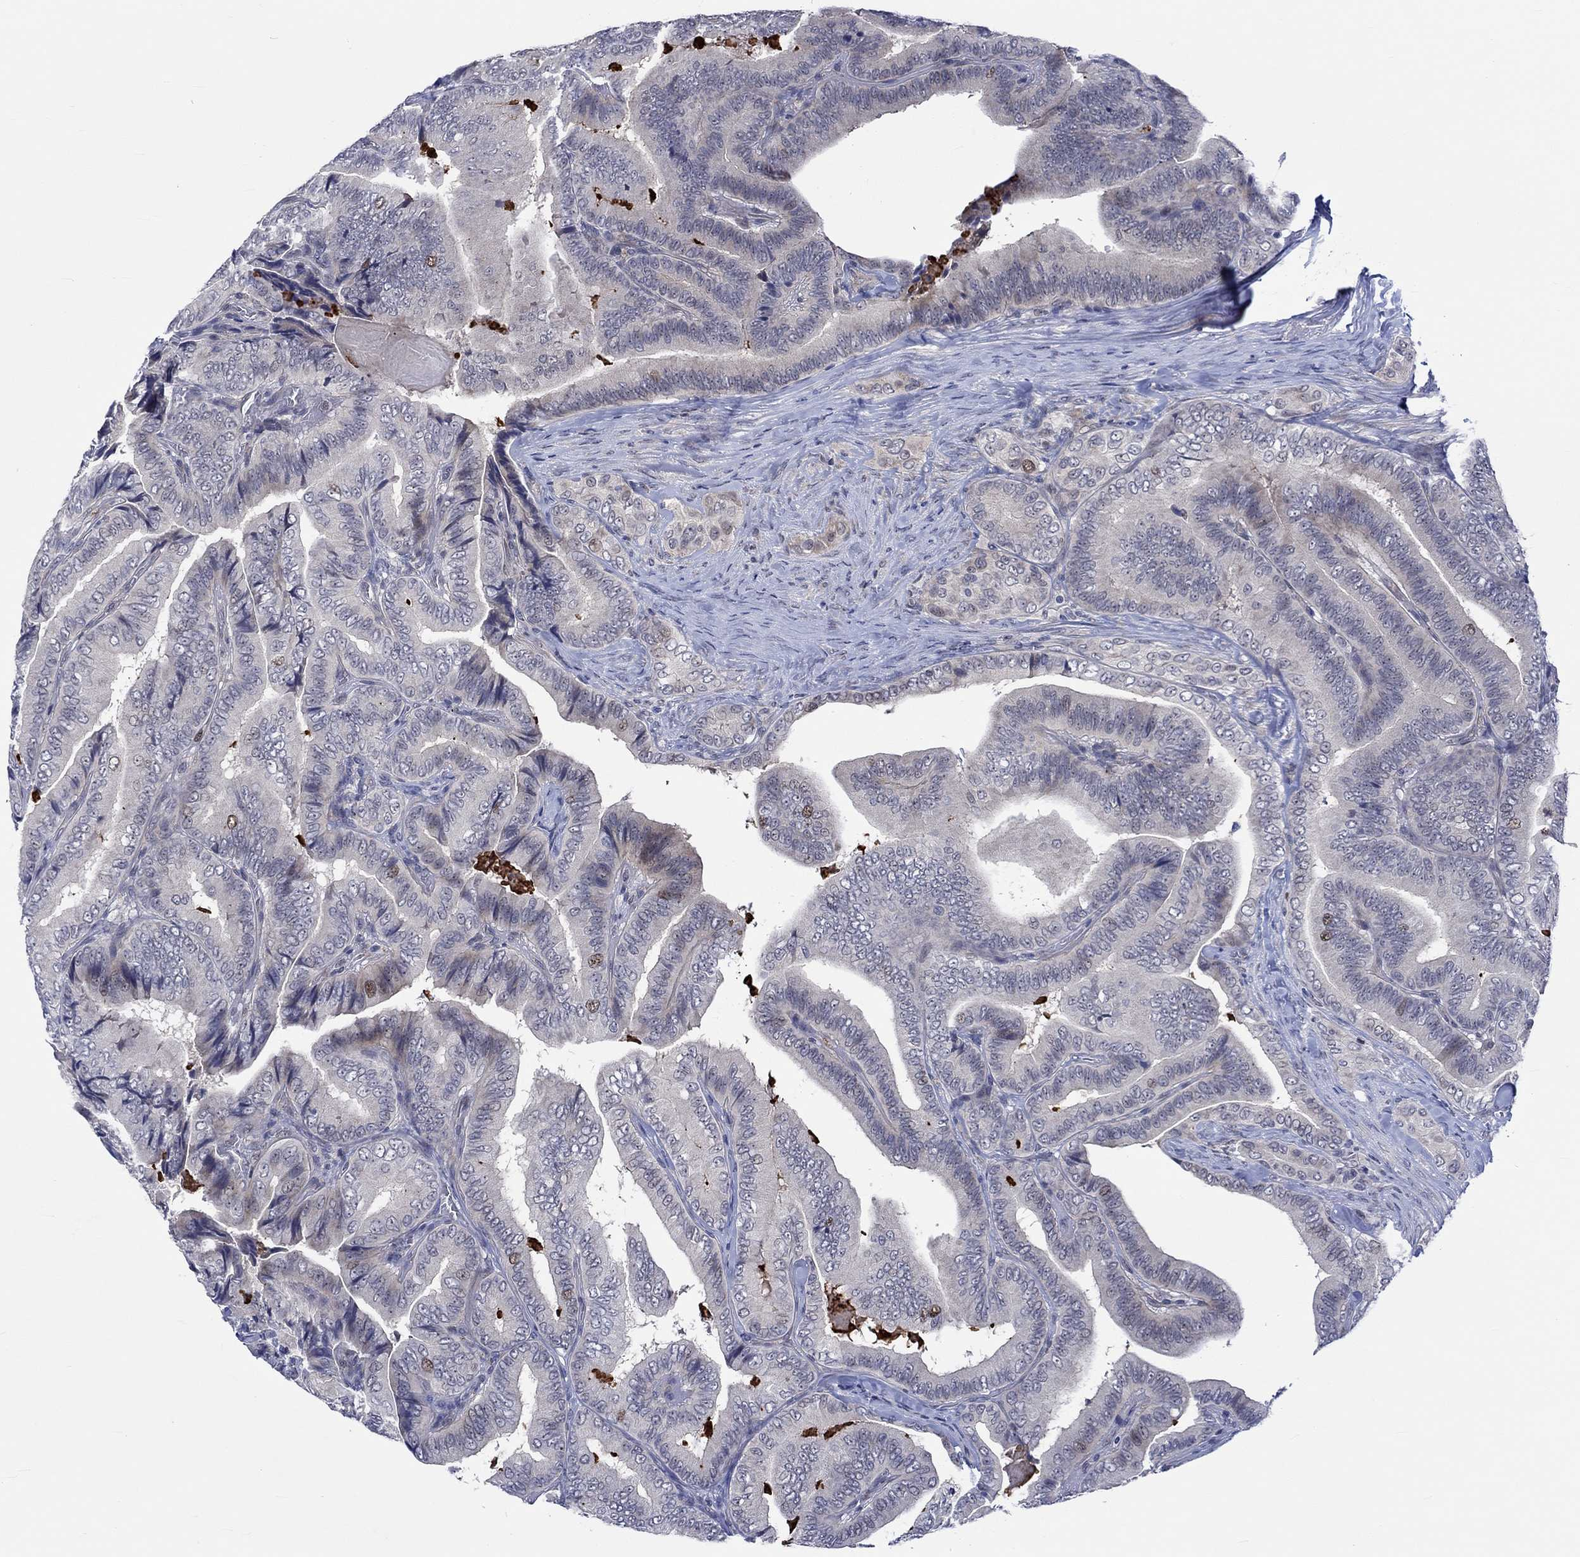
{"staining": {"intensity": "weak", "quantity": "<25%", "location": "nuclear"}, "tissue": "thyroid cancer", "cell_type": "Tumor cells", "image_type": "cancer", "snomed": [{"axis": "morphology", "description": "Papillary adenocarcinoma, NOS"}, {"axis": "topography", "description": "Thyroid gland"}], "caption": "This photomicrograph is of papillary adenocarcinoma (thyroid) stained with immunohistochemistry (IHC) to label a protein in brown with the nuclei are counter-stained blue. There is no positivity in tumor cells. Nuclei are stained in blue.", "gene": "E2F8", "patient": {"sex": "male", "age": 61}}